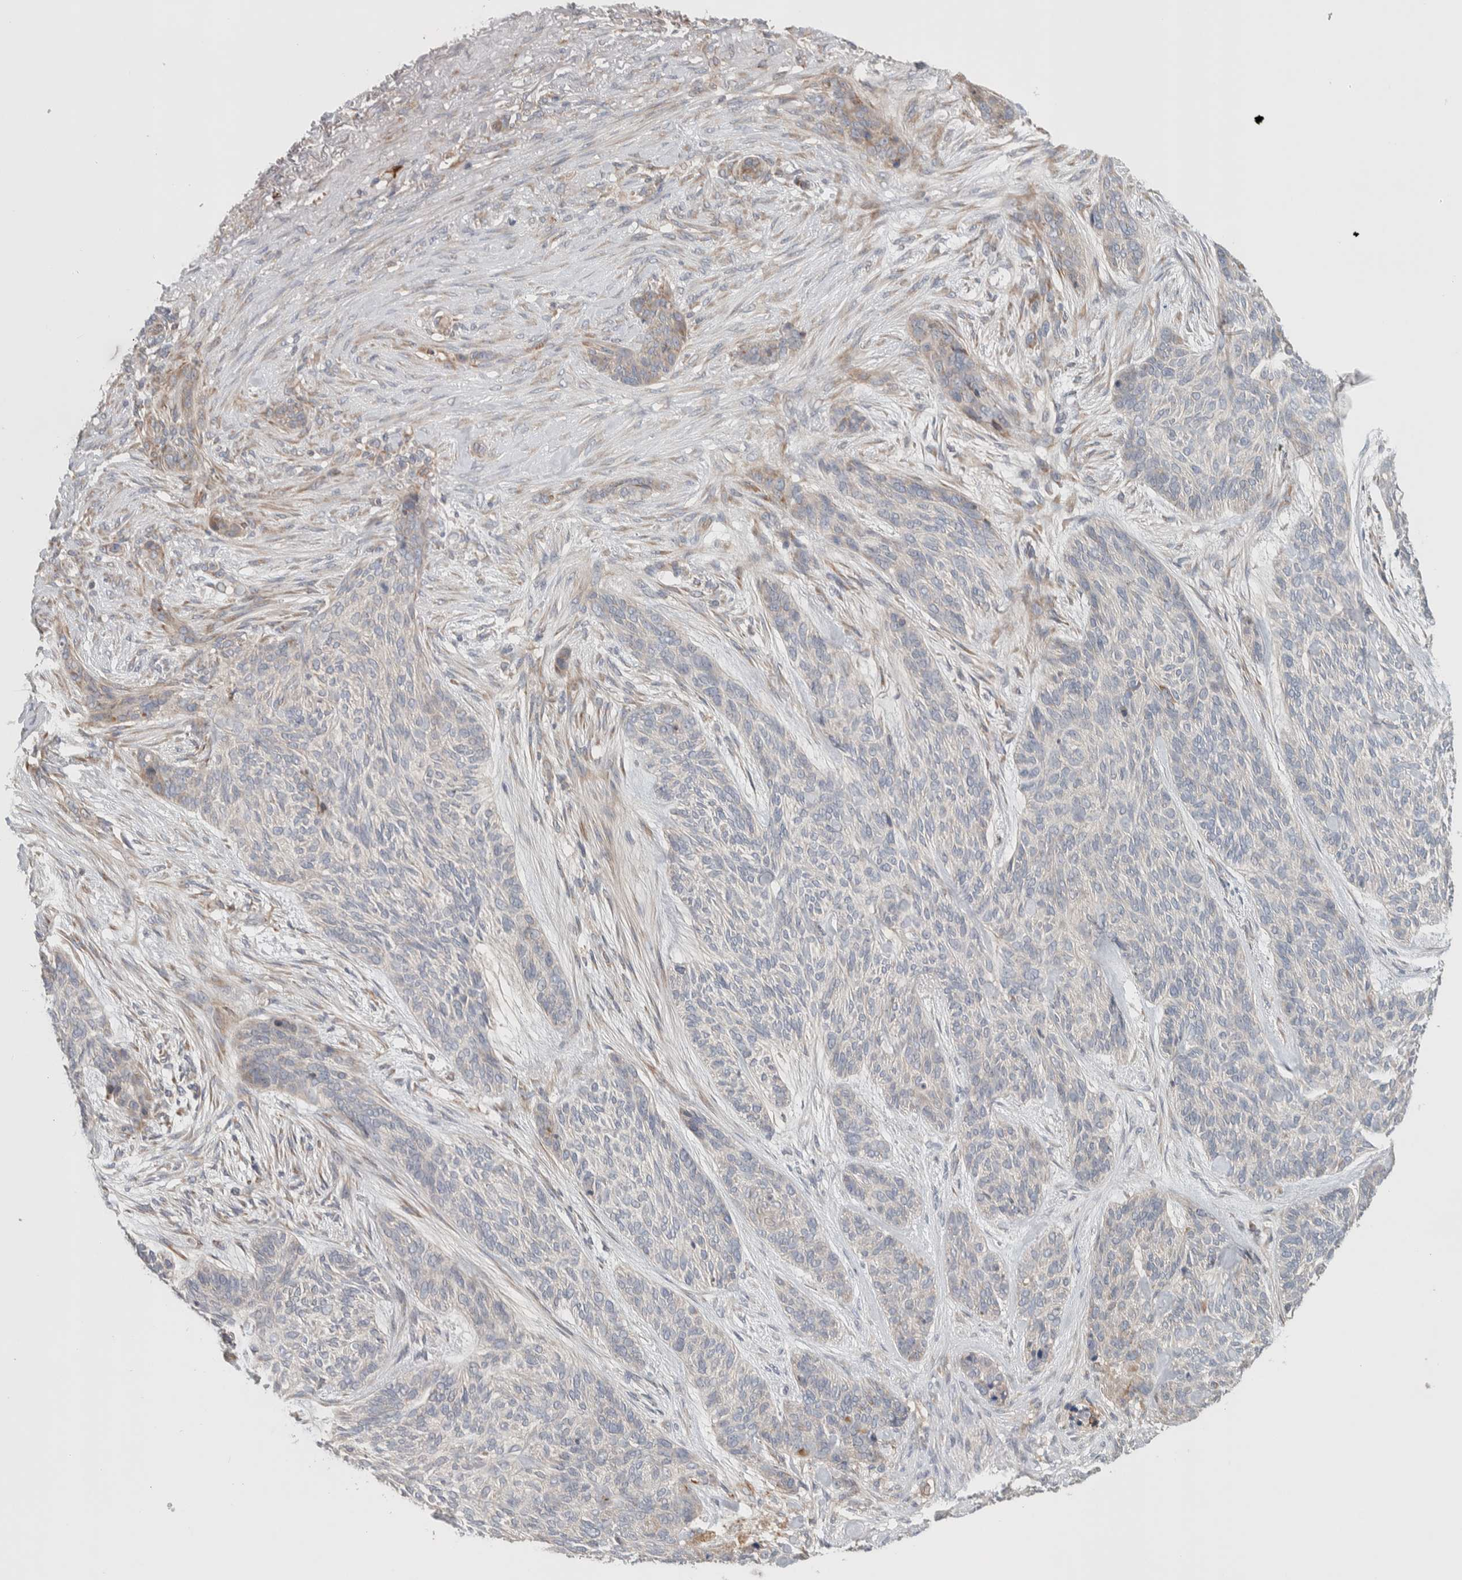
{"staining": {"intensity": "negative", "quantity": "none", "location": "none"}, "tissue": "skin cancer", "cell_type": "Tumor cells", "image_type": "cancer", "snomed": [{"axis": "morphology", "description": "Basal cell carcinoma"}, {"axis": "topography", "description": "Skin"}], "caption": "Basal cell carcinoma (skin) stained for a protein using immunohistochemistry (IHC) exhibits no staining tumor cells.", "gene": "ADCY8", "patient": {"sex": "male", "age": 55}}